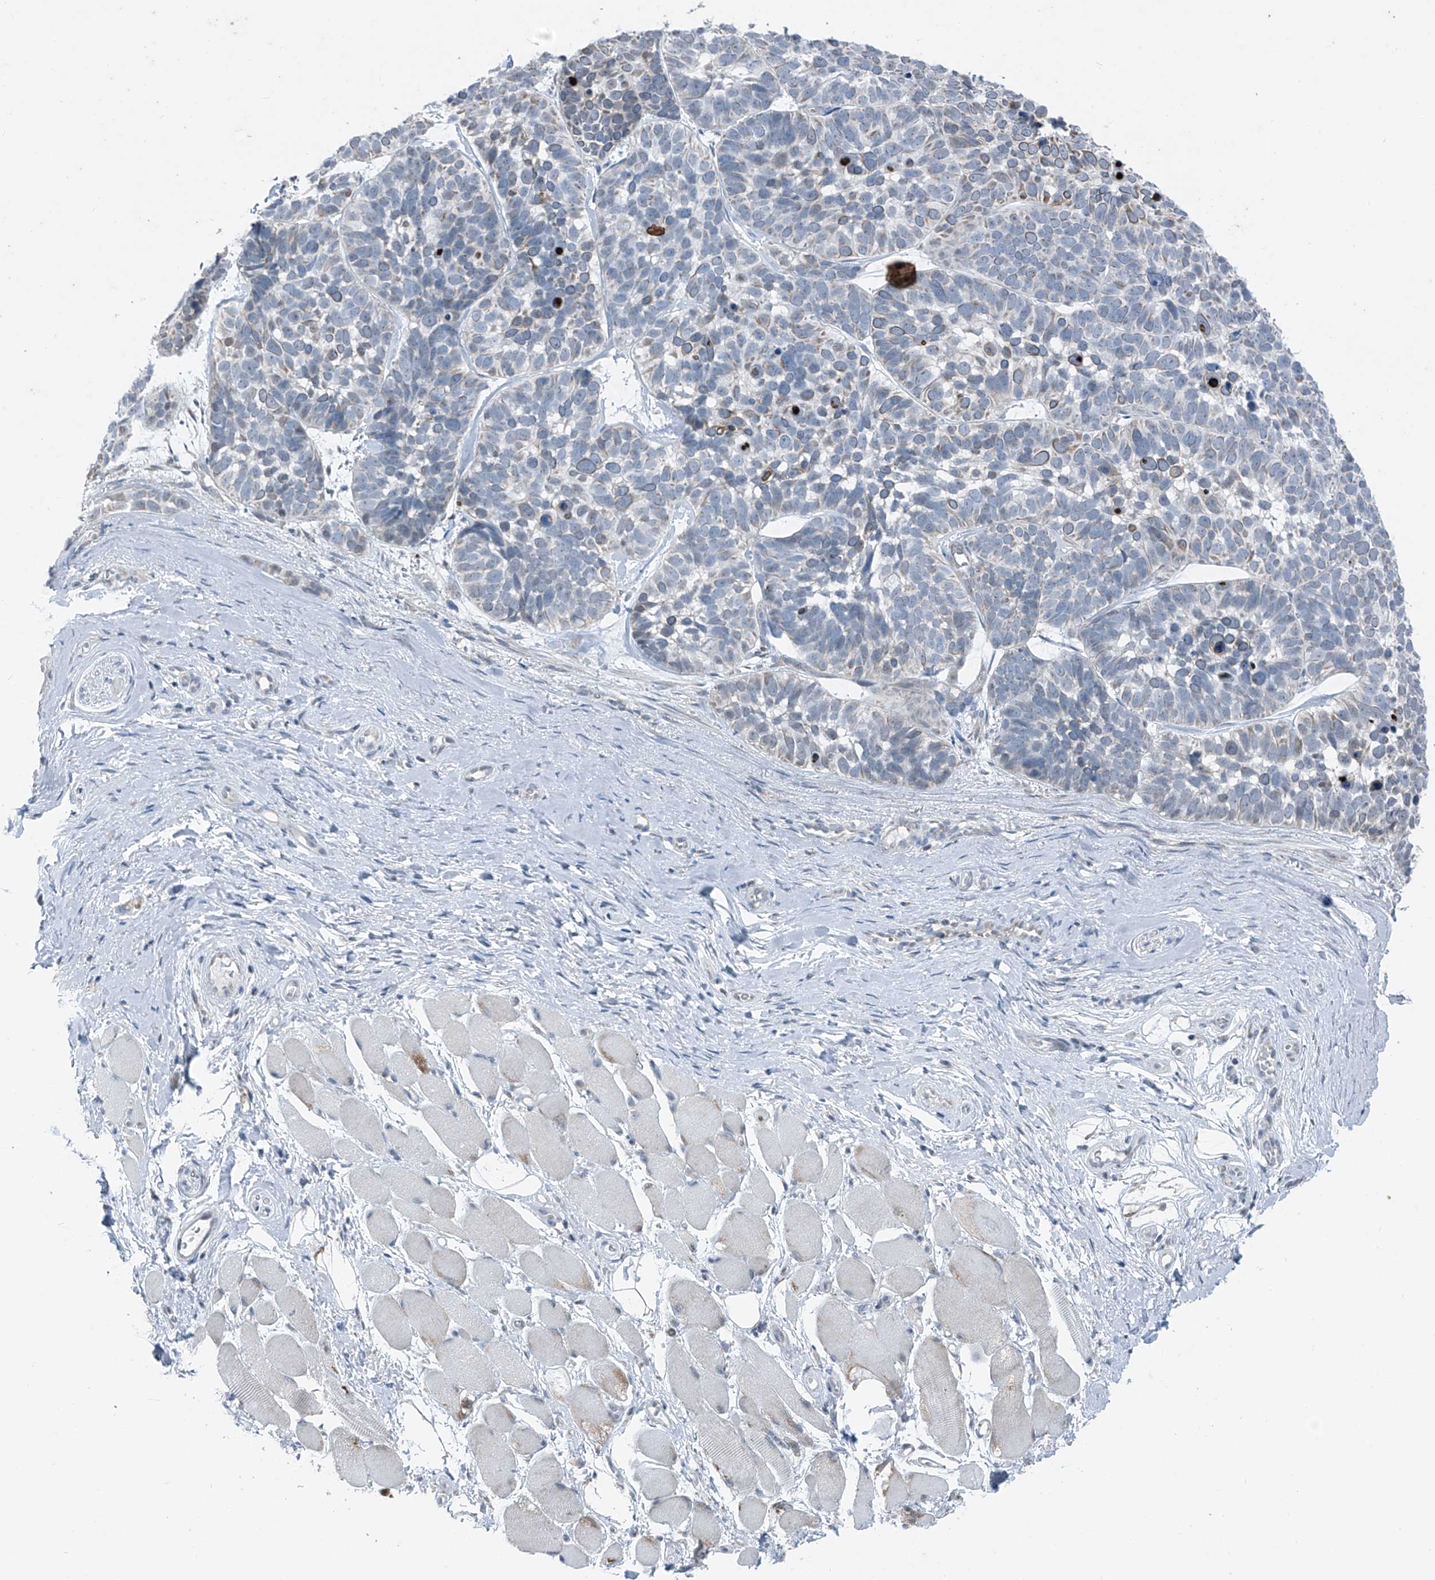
{"staining": {"intensity": "moderate", "quantity": "<25%", "location": "cytoplasmic/membranous"}, "tissue": "skin cancer", "cell_type": "Tumor cells", "image_type": "cancer", "snomed": [{"axis": "morphology", "description": "Basal cell carcinoma"}, {"axis": "topography", "description": "Skin"}], "caption": "Tumor cells show low levels of moderate cytoplasmic/membranous expression in about <25% of cells in human skin cancer.", "gene": "DYRK1B", "patient": {"sex": "male", "age": 62}}